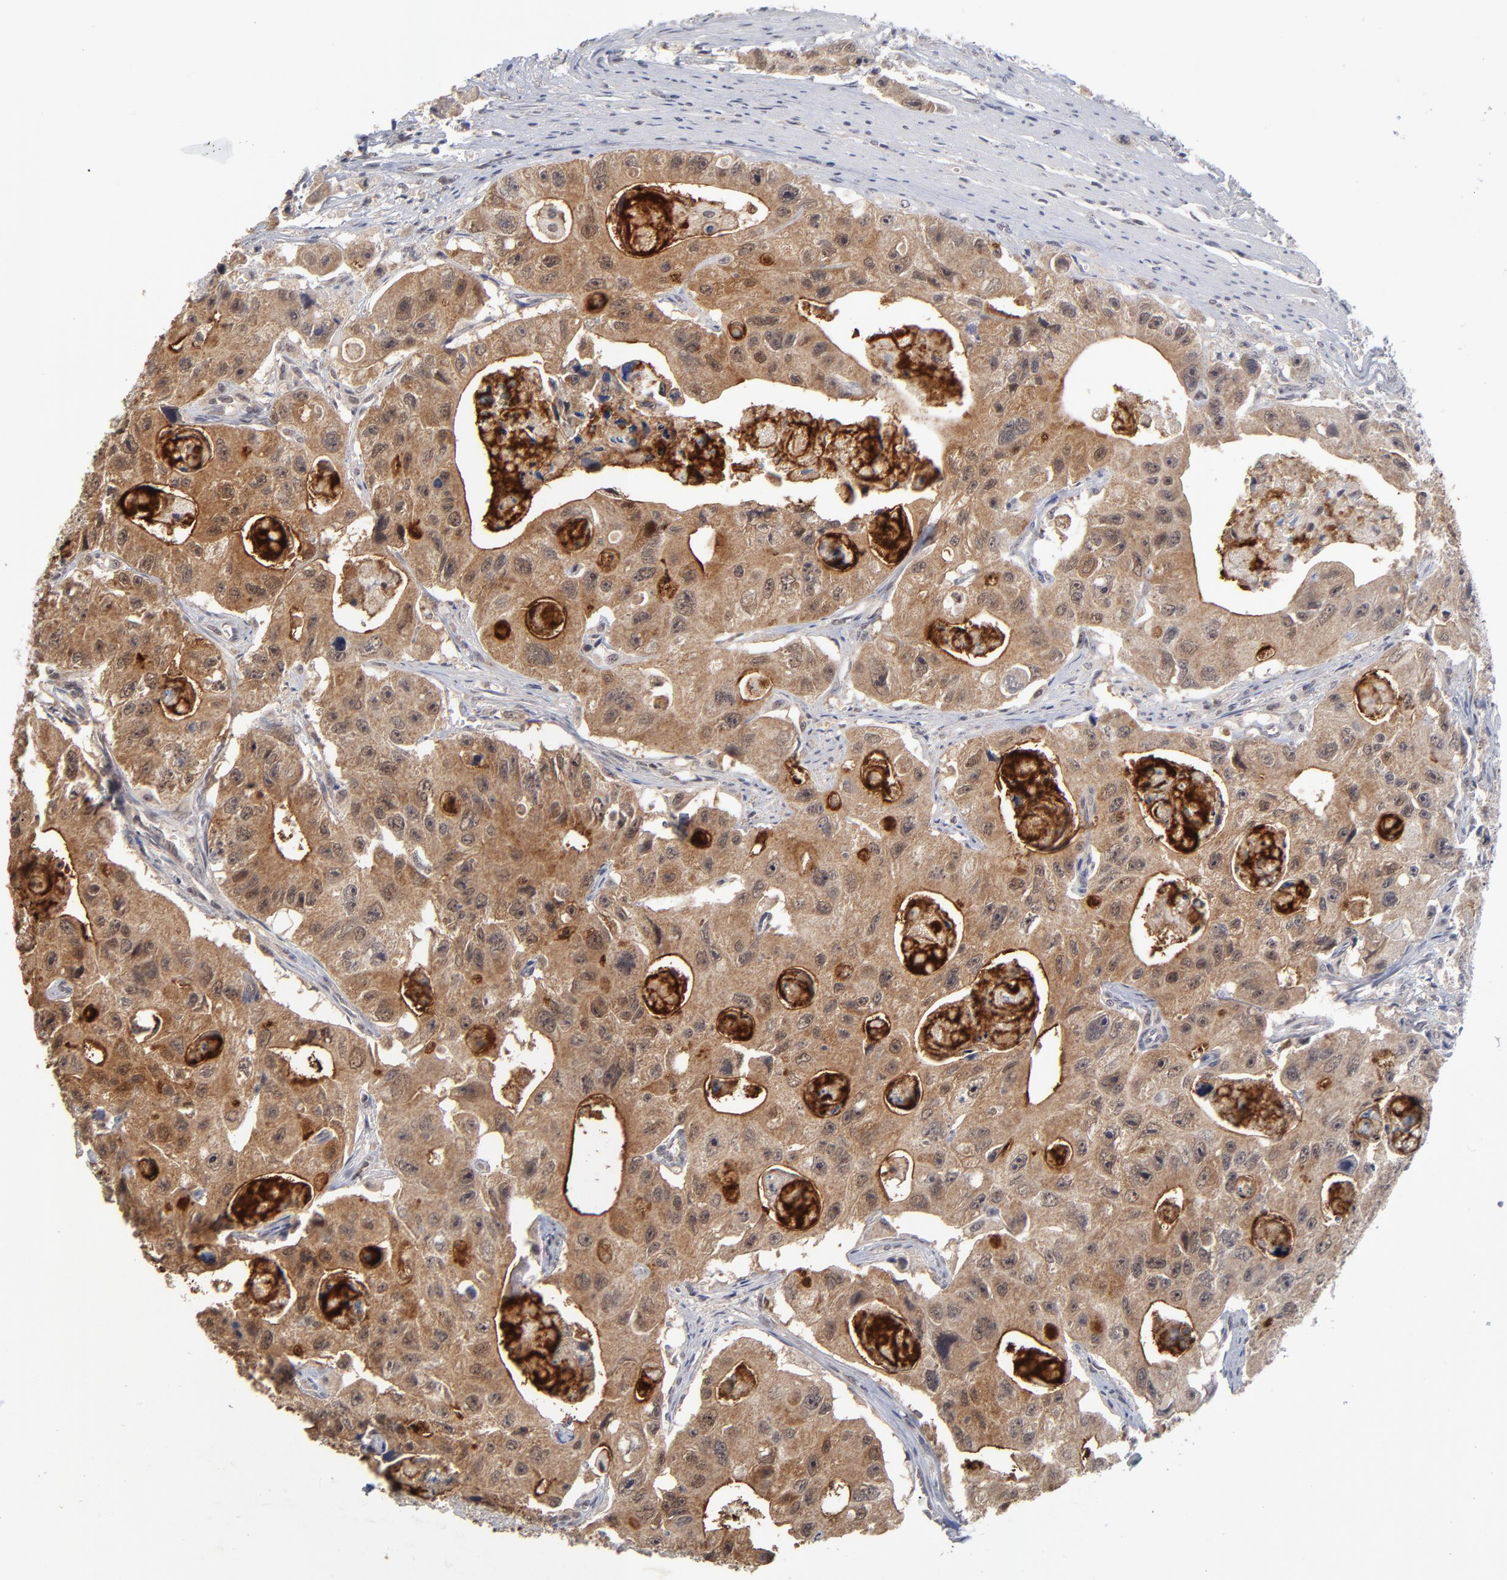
{"staining": {"intensity": "moderate", "quantity": ">75%", "location": "cytoplasmic/membranous"}, "tissue": "colorectal cancer", "cell_type": "Tumor cells", "image_type": "cancer", "snomed": [{"axis": "morphology", "description": "Adenocarcinoma, NOS"}, {"axis": "topography", "description": "Colon"}], "caption": "Human colorectal cancer stained with a protein marker shows moderate staining in tumor cells.", "gene": "WSB1", "patient": {"sex": "female", "age": 46}}